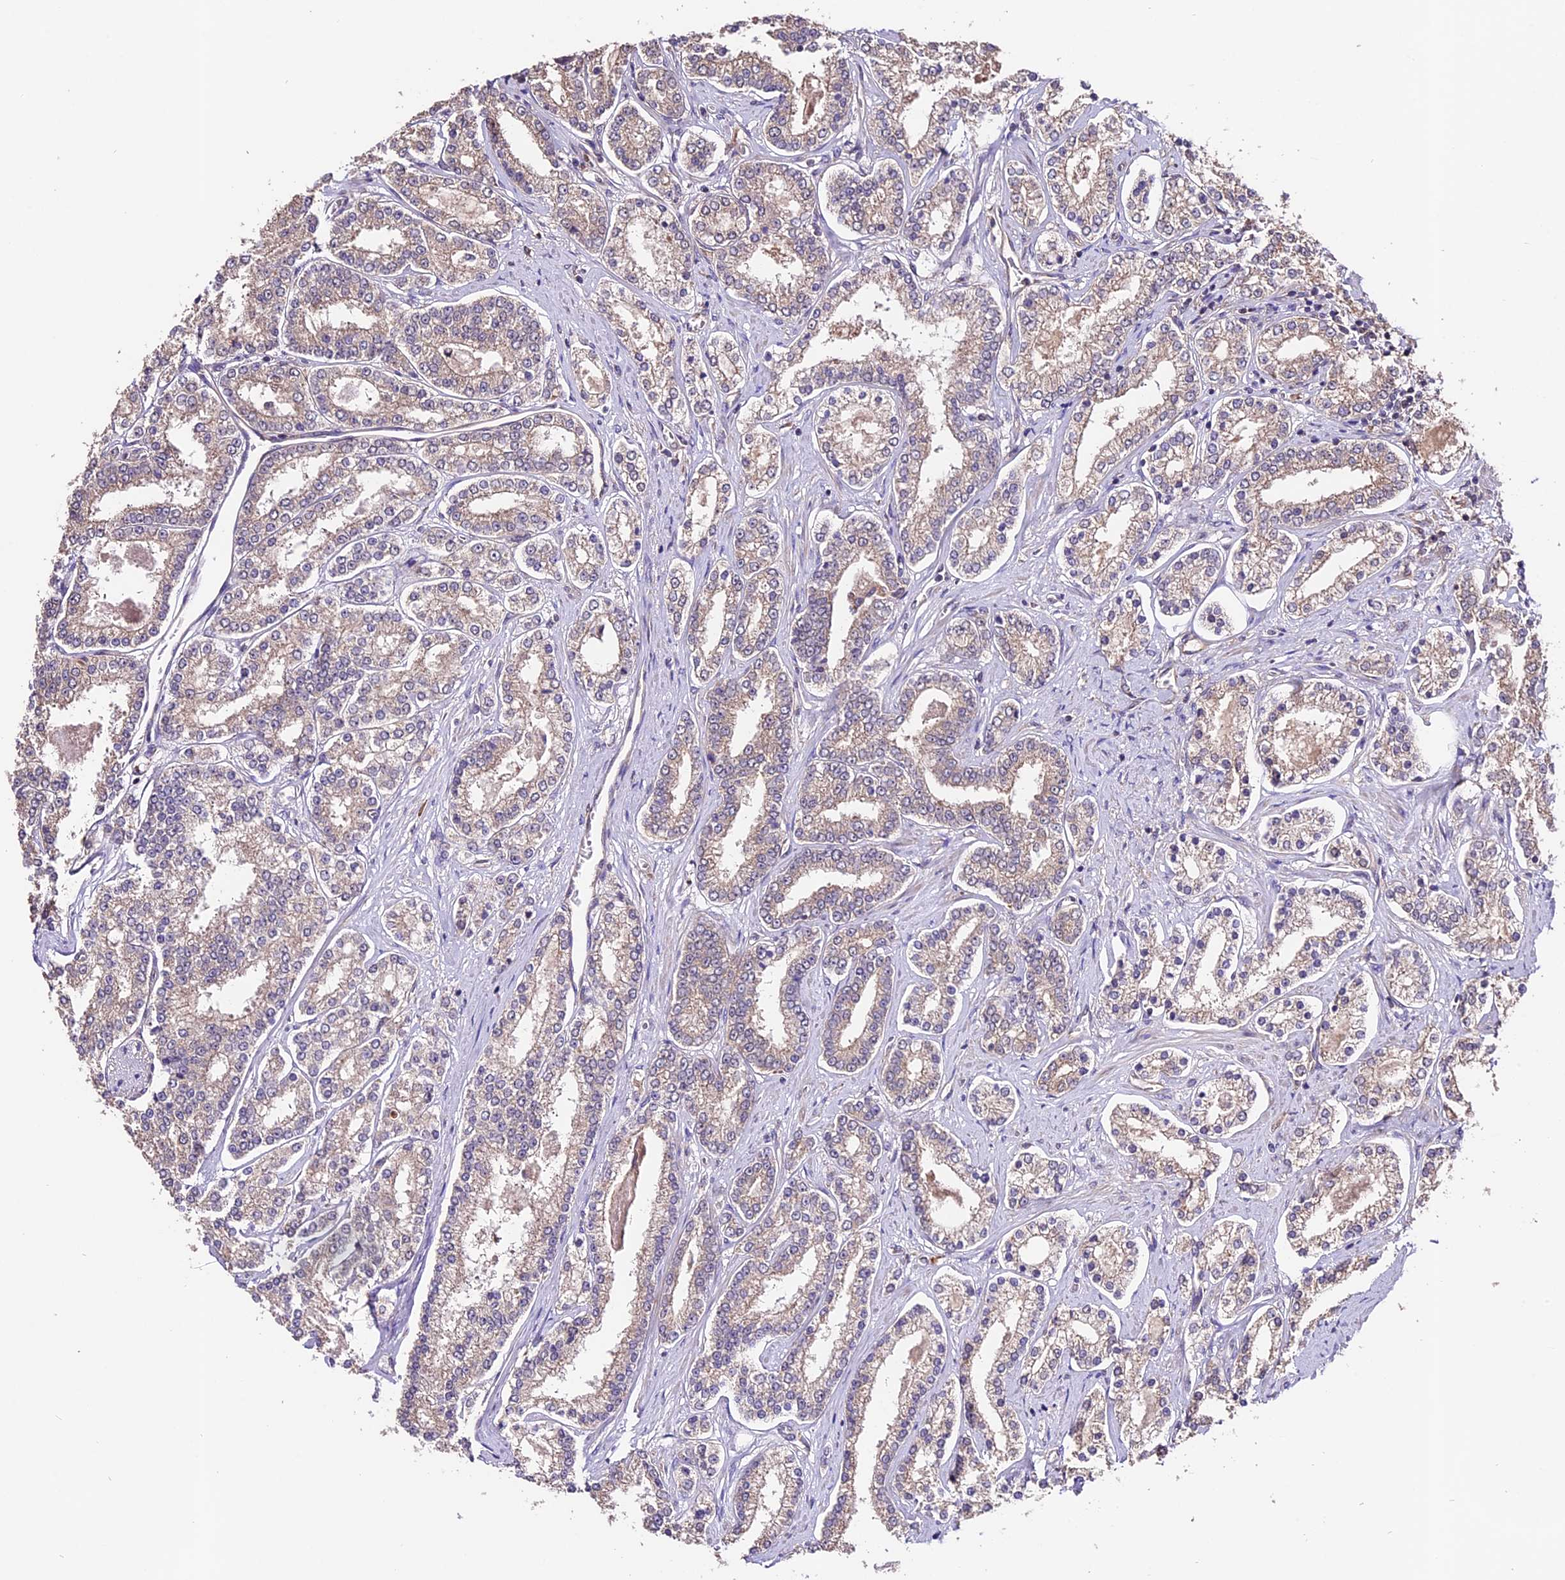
{"staining": {"intensity": "weak", "quantity": ">75%", "location": "cytoplasmic/membranous"}, "tissue": "prostate cancer", "cell_type": "Tumor cells", "image_type": "cancer", "snomed": [{"axis": "morphology", "description": "Normal tissue, NOS"}, {"axis": "morphology", "description": "Adenocarcinoma, High grade"}, {"axis": "topography", "description": "Prostate"}], "caption": "Immunohistochemistry staining of prostate cancer, which shows low levels of weak cytoplasmic/membranous expression in approximately >75% of tumor cells indicating weak cytoplasmic/membranous protein expression. The staining was performed using DAB (3,3'-diaminobenzidine) (brown) for protein detection and nuclei were counterstained in hematoxylin (blue).", "gene": "CES3", "patient": {"sex": "male", "age": 83}}